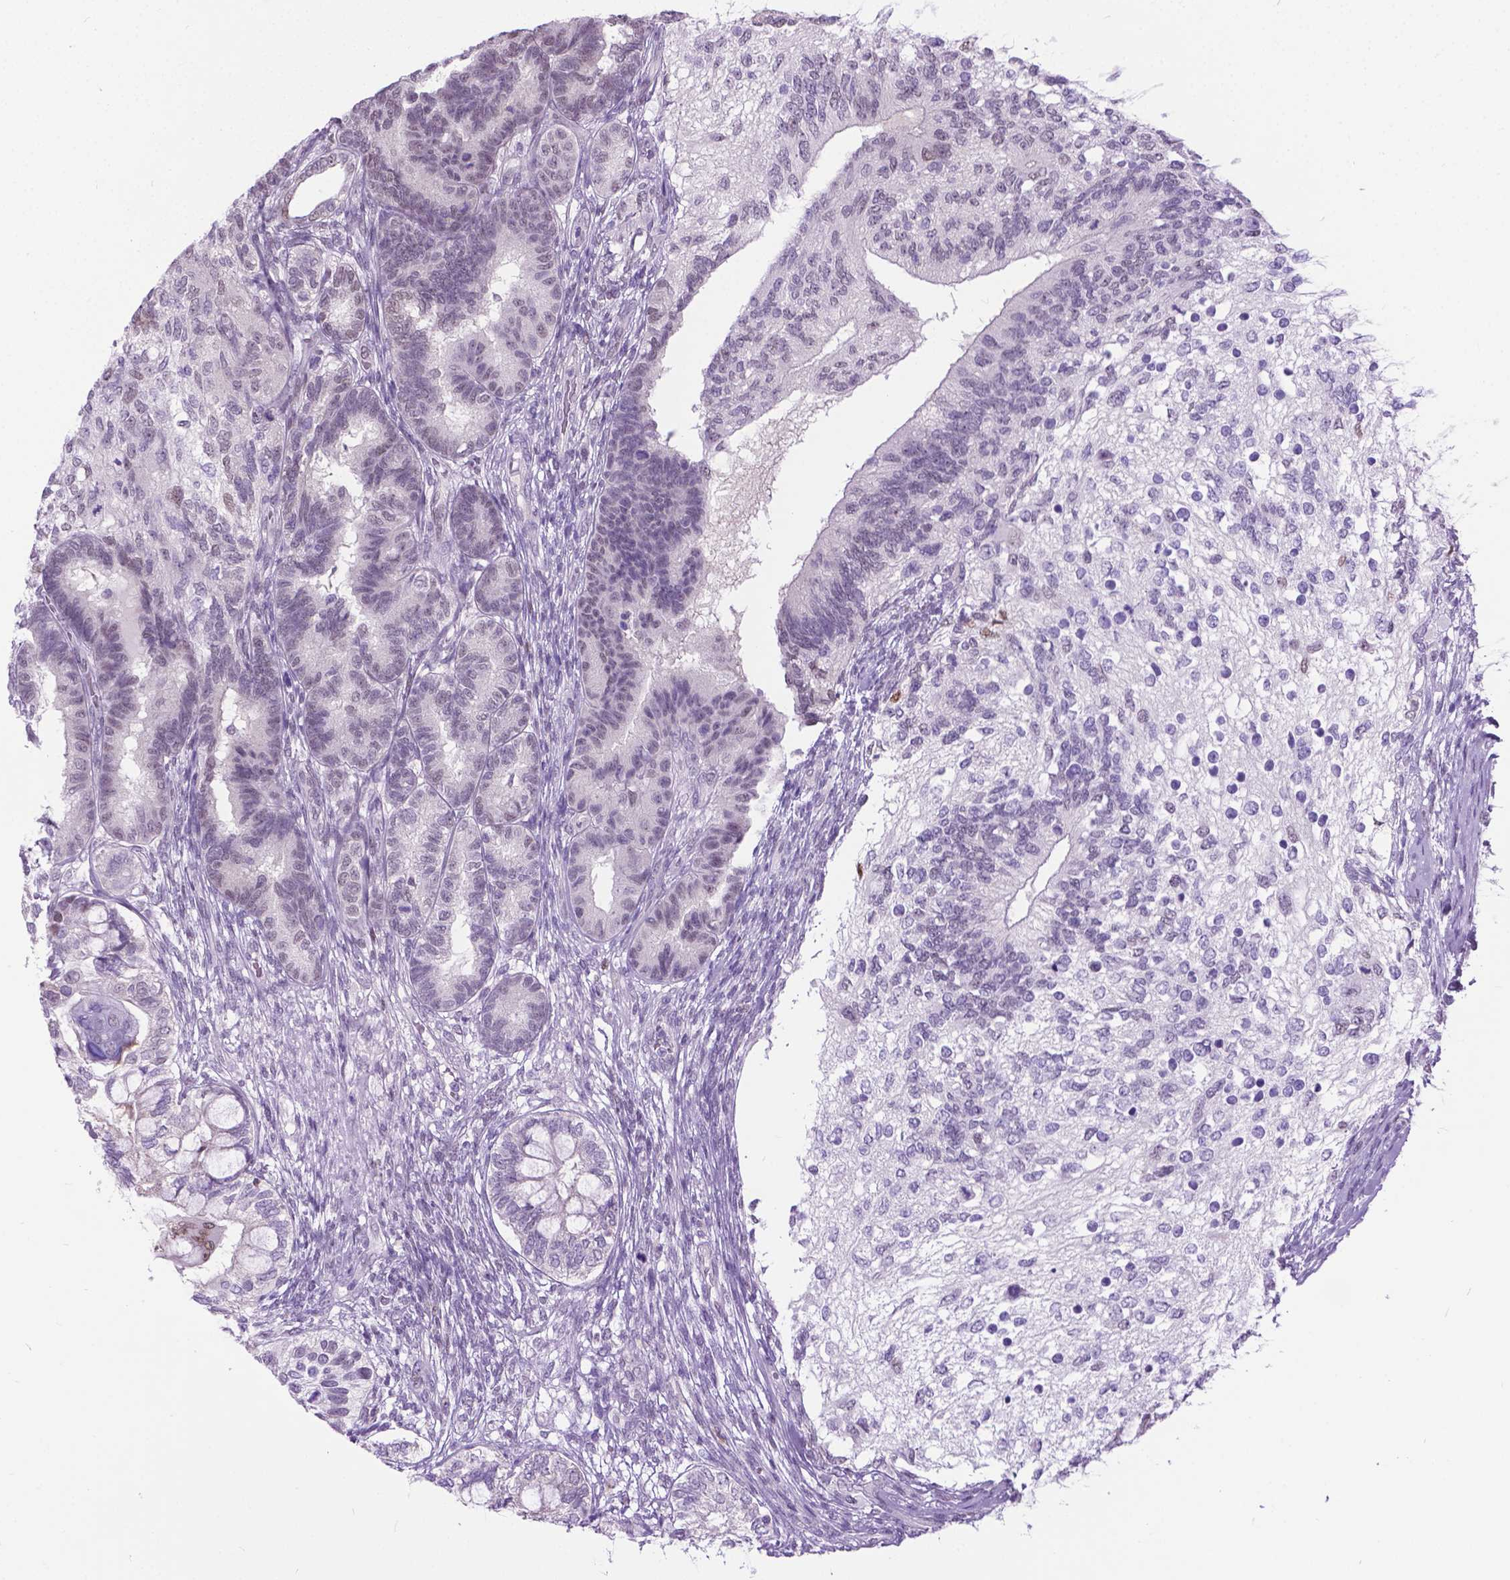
{"staining": {"intensity": "negative", "quantity": "none", "location": "none"}, "tissue": "testis cancer", "cell_type": "Tumor cells", "image_type": "cancer", "snomed": [{"axis": "morphology", "description": "Seminoma, NOS"}, {"axis": "morphology", "description": "Carcinoma, Embryonal, NOS"}, {"axis": "topography", "description": "Testis"}], "caption": "The immunohistochemistry (IHC) micrograph has no significant positivity in tumor cells of testis seminoma tissue.", "gene": "APCDD1L", "patient": {"sex": "male", "age": 41}}